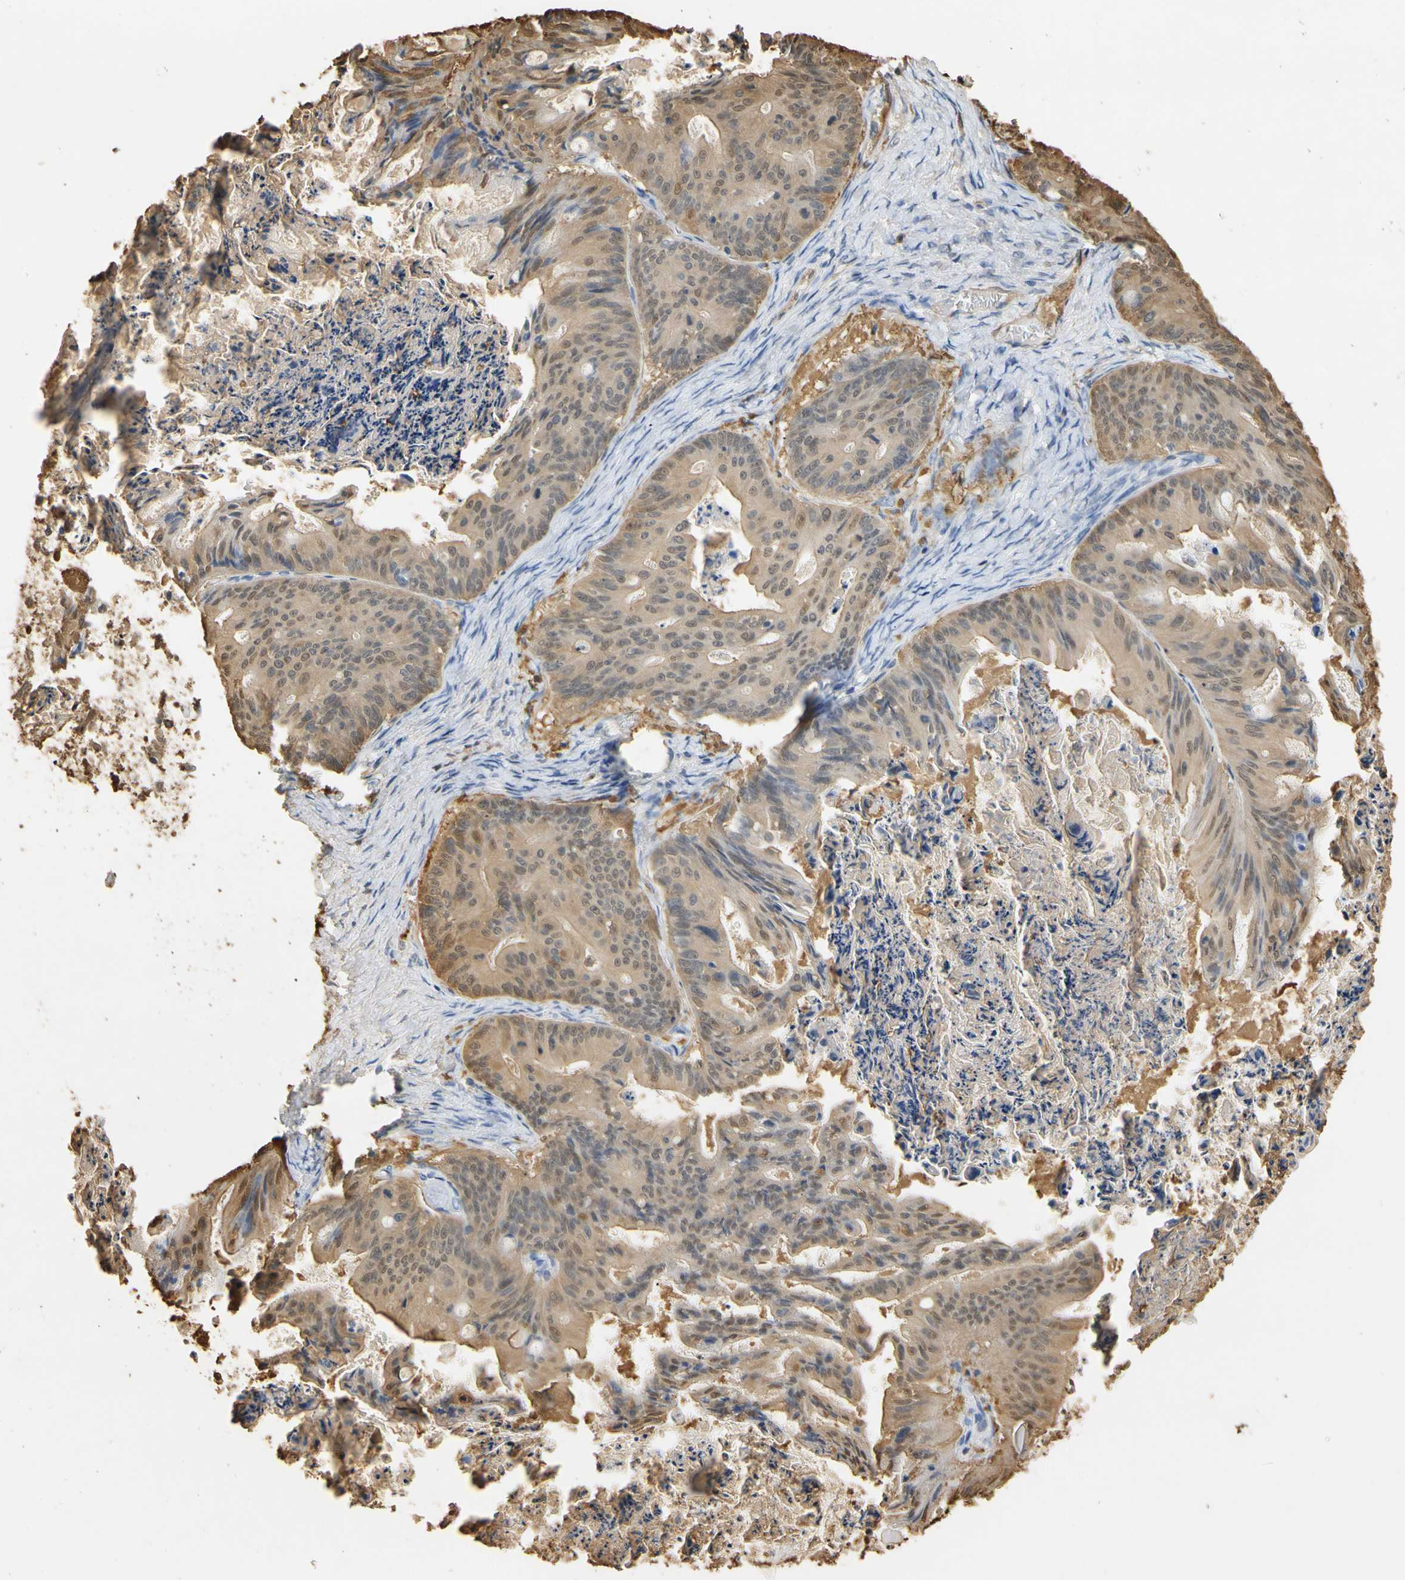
{"staining": {"intensity": "moderate", "quantity": ">75%", "location": "cytoplasmic/membranous,nuclear"}, "tissue": "ovarian cancer", "cell_type": "Tumor cells", "image_type": "cancer", "snomed": [{"axis": "morphology", "description": "Cystadenocarcinoma, mucinous, NOS"}, {"axis": "topography", "description": "Ovary"}], "caption": "Protein staining of mucinous cystadenocarcinoma (ovarian) tissue demonstrates moderate cytoplasmic/membranous and nuclear positivity in approximately >75% of tumor cells. The staining was performed using DAB (3,3'-diaminobenzidine), with brown indicating positive protein expression. Nuclei are stained blue with hematoxylin.", "gene": "S100A6", "patient": {"sex": "female", "age": 37}}